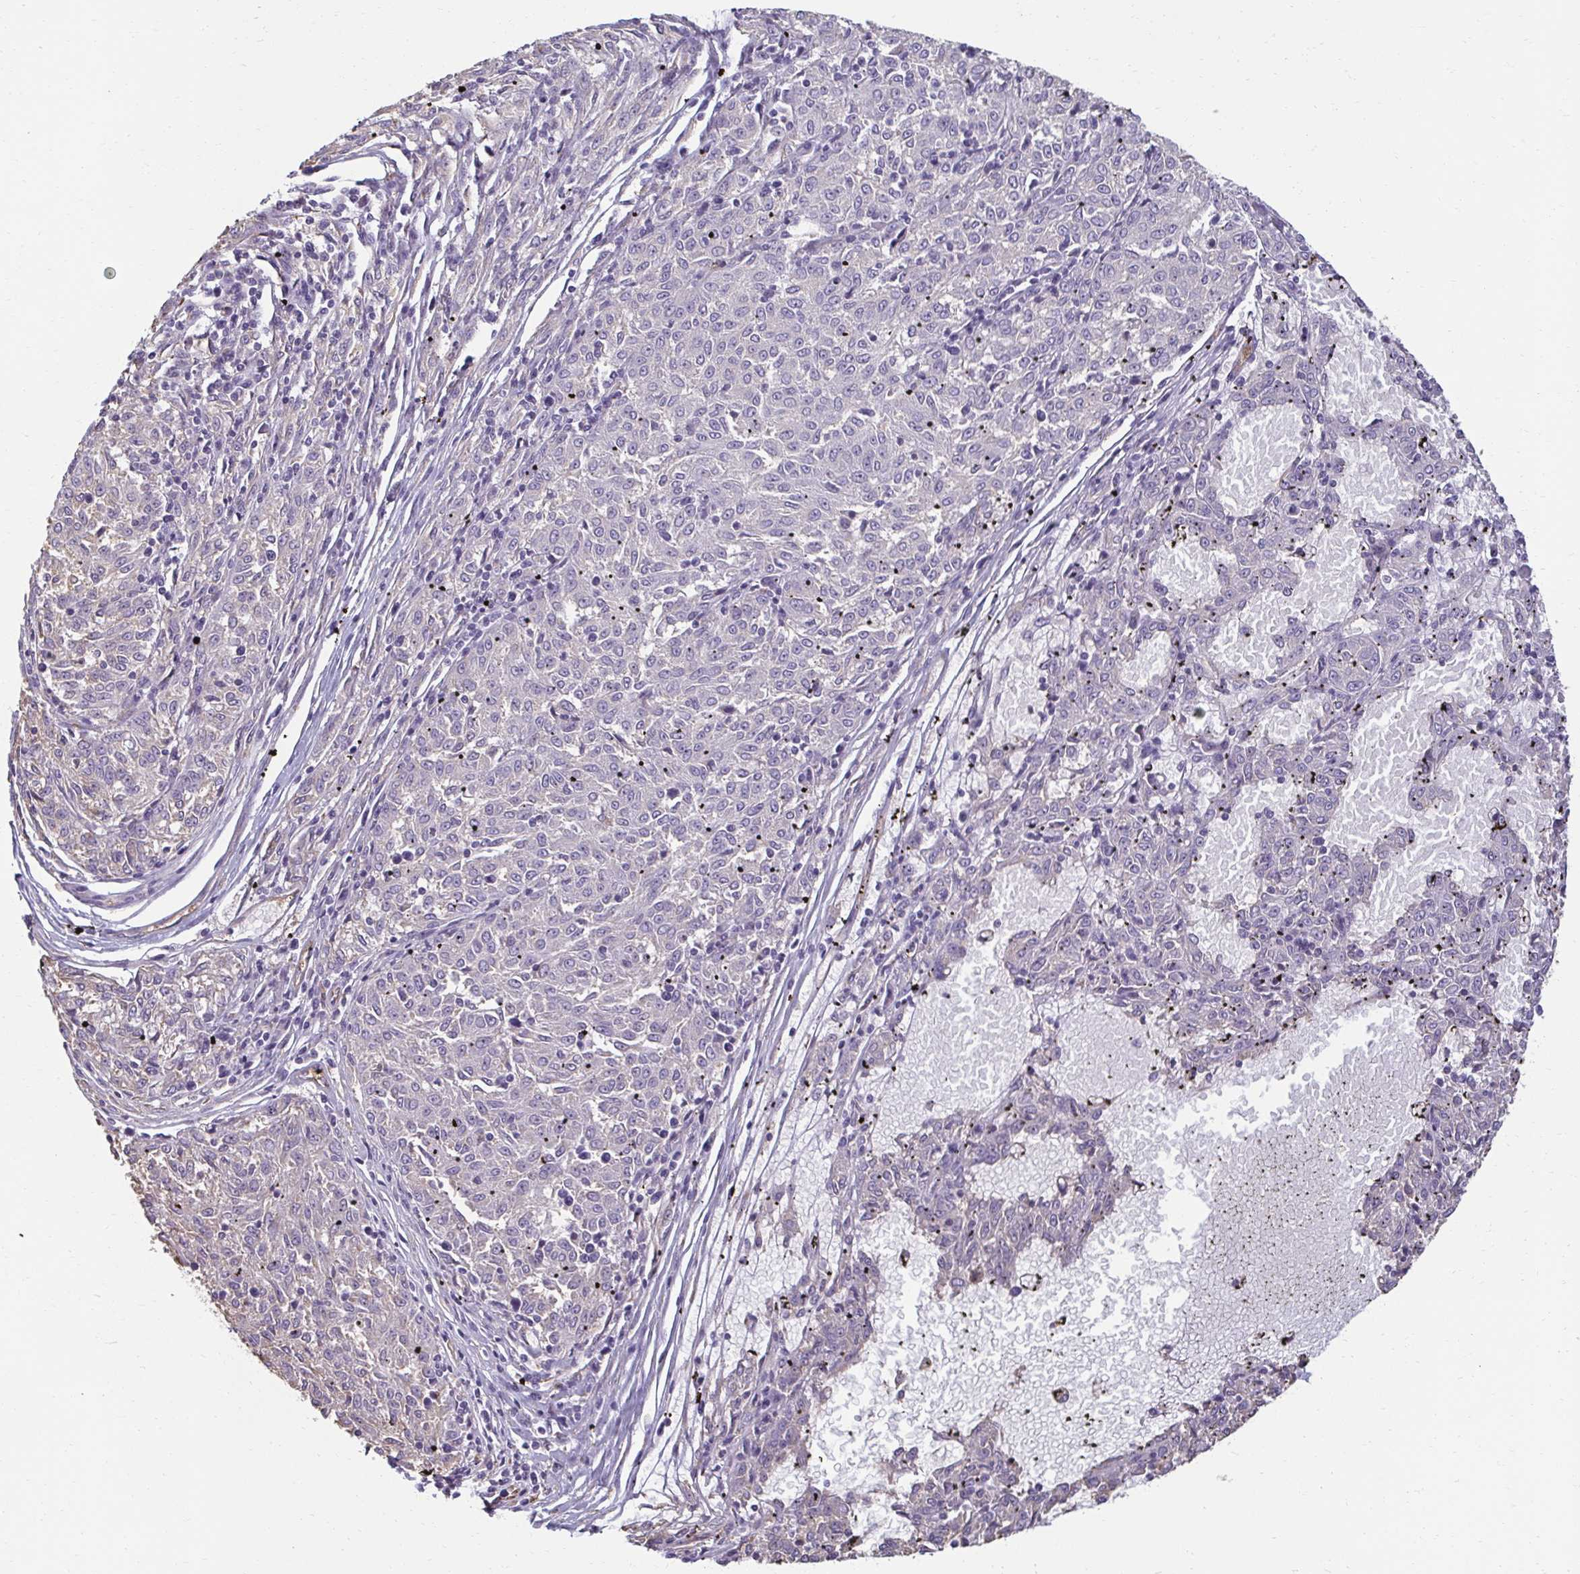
{"staining": {"intensity": "negative", "quantity": "none", "location": "none"}, "tissue": "melanoma", "cell_type": "Tumor cells", "image_type": "cancer", "snomed": [{"axis": "morphology", "description": "Malignant melanoma, NOS"}, {"axis": "topography", "description": "Skin"}], "caption": "Malignant melanoma was stained to show a protein in brown. There is no significant staining in tumor cells.", "gene": "PDE2A", "patient": {"sex": "female", "age": 72}}